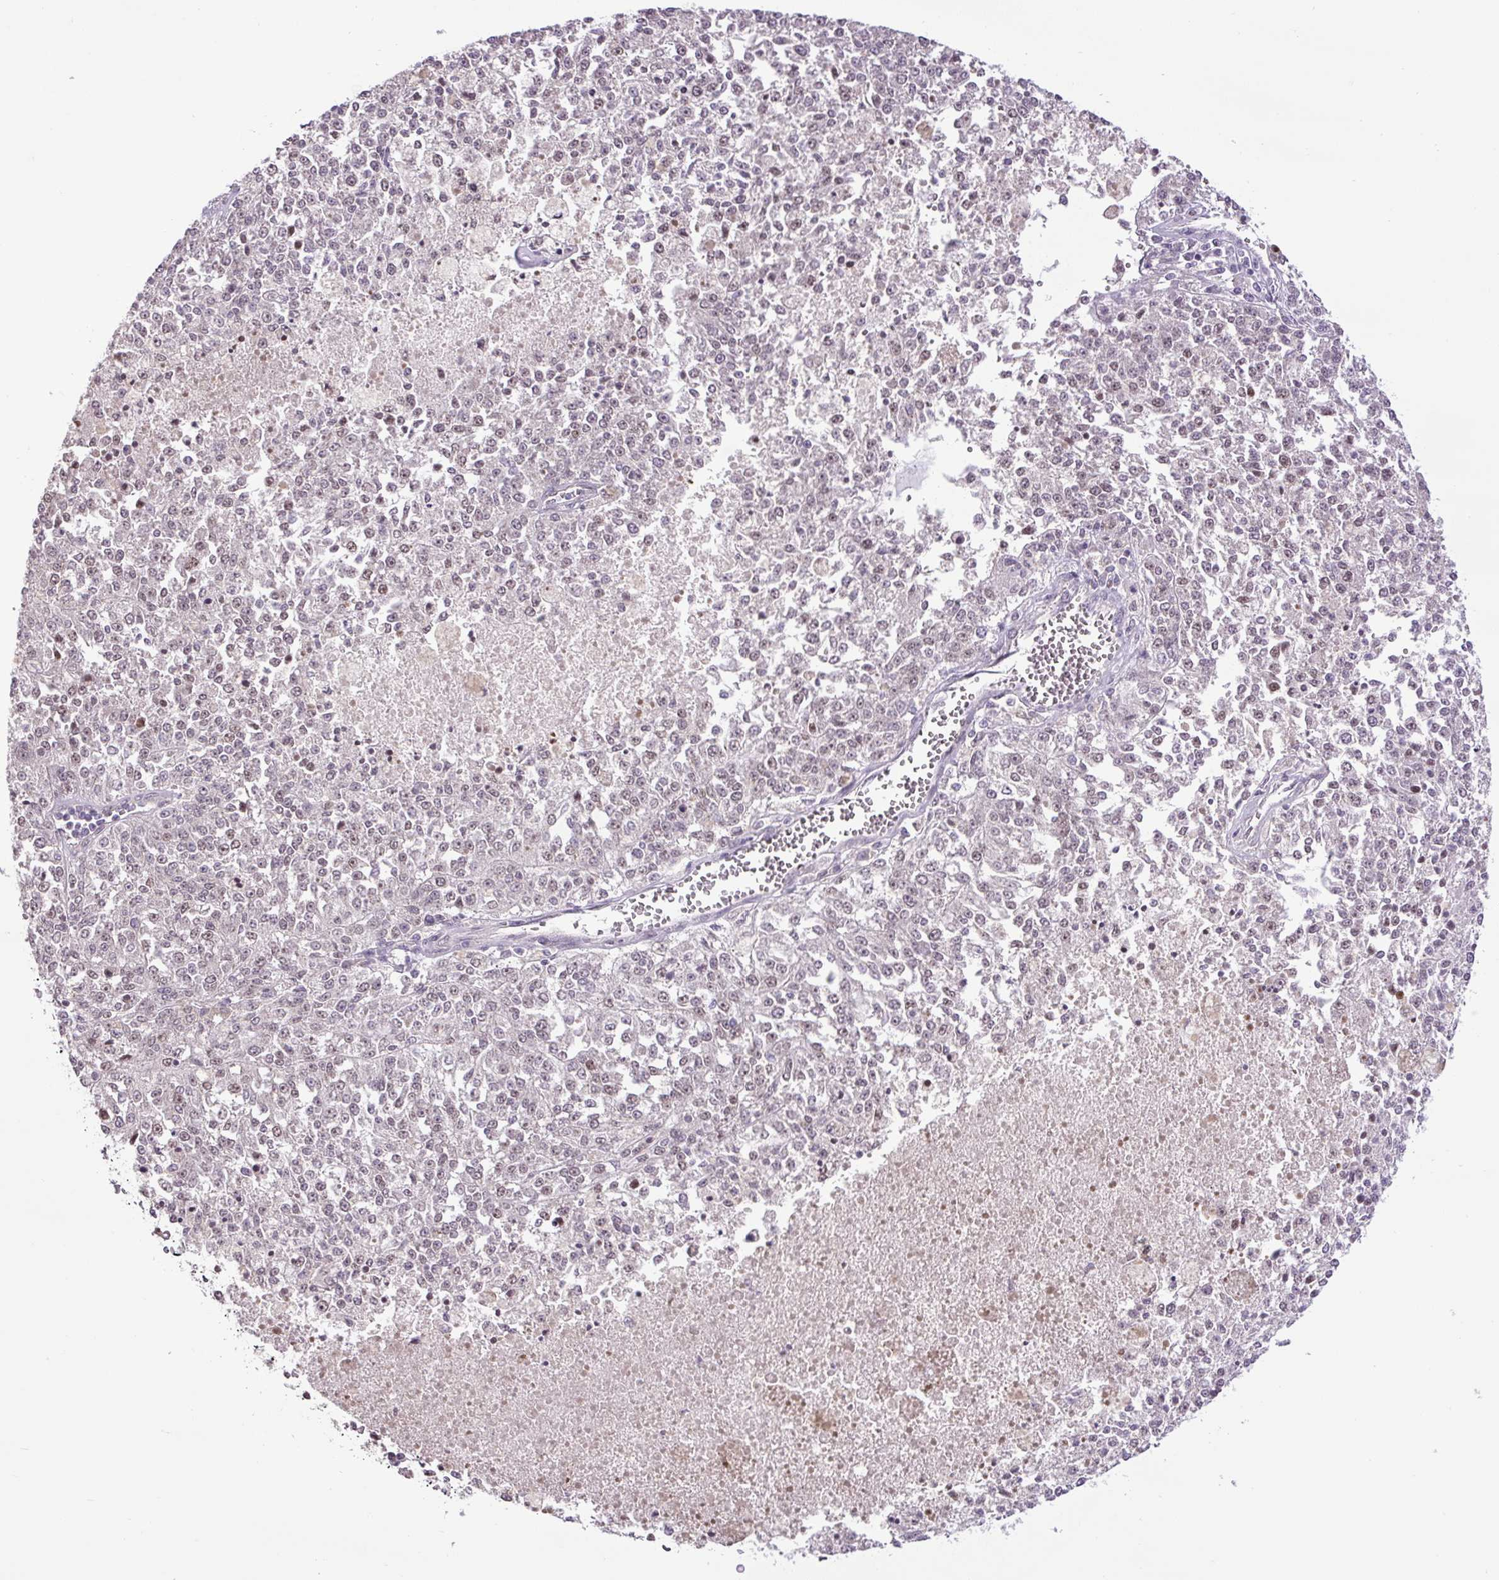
{"staining": {"intensity": "weak", "quantity": "25%-75%", "location": "nuclear"}, "tissue": "melanoma", "cell_type": "Tumor cells", "image_type": "cancer", "snomed": [{"axis": "morphology", "description": "Malignant melanoma, NOS"}, {"axis": "topography", "description": "Skin"}], "caption": "An image of human malignant melanoma stained for a protein demonstrates weak nuclear brown staining in tumor cells.", "gene": "KPNA1", "patient": {"sex": "female", "age": 64}}